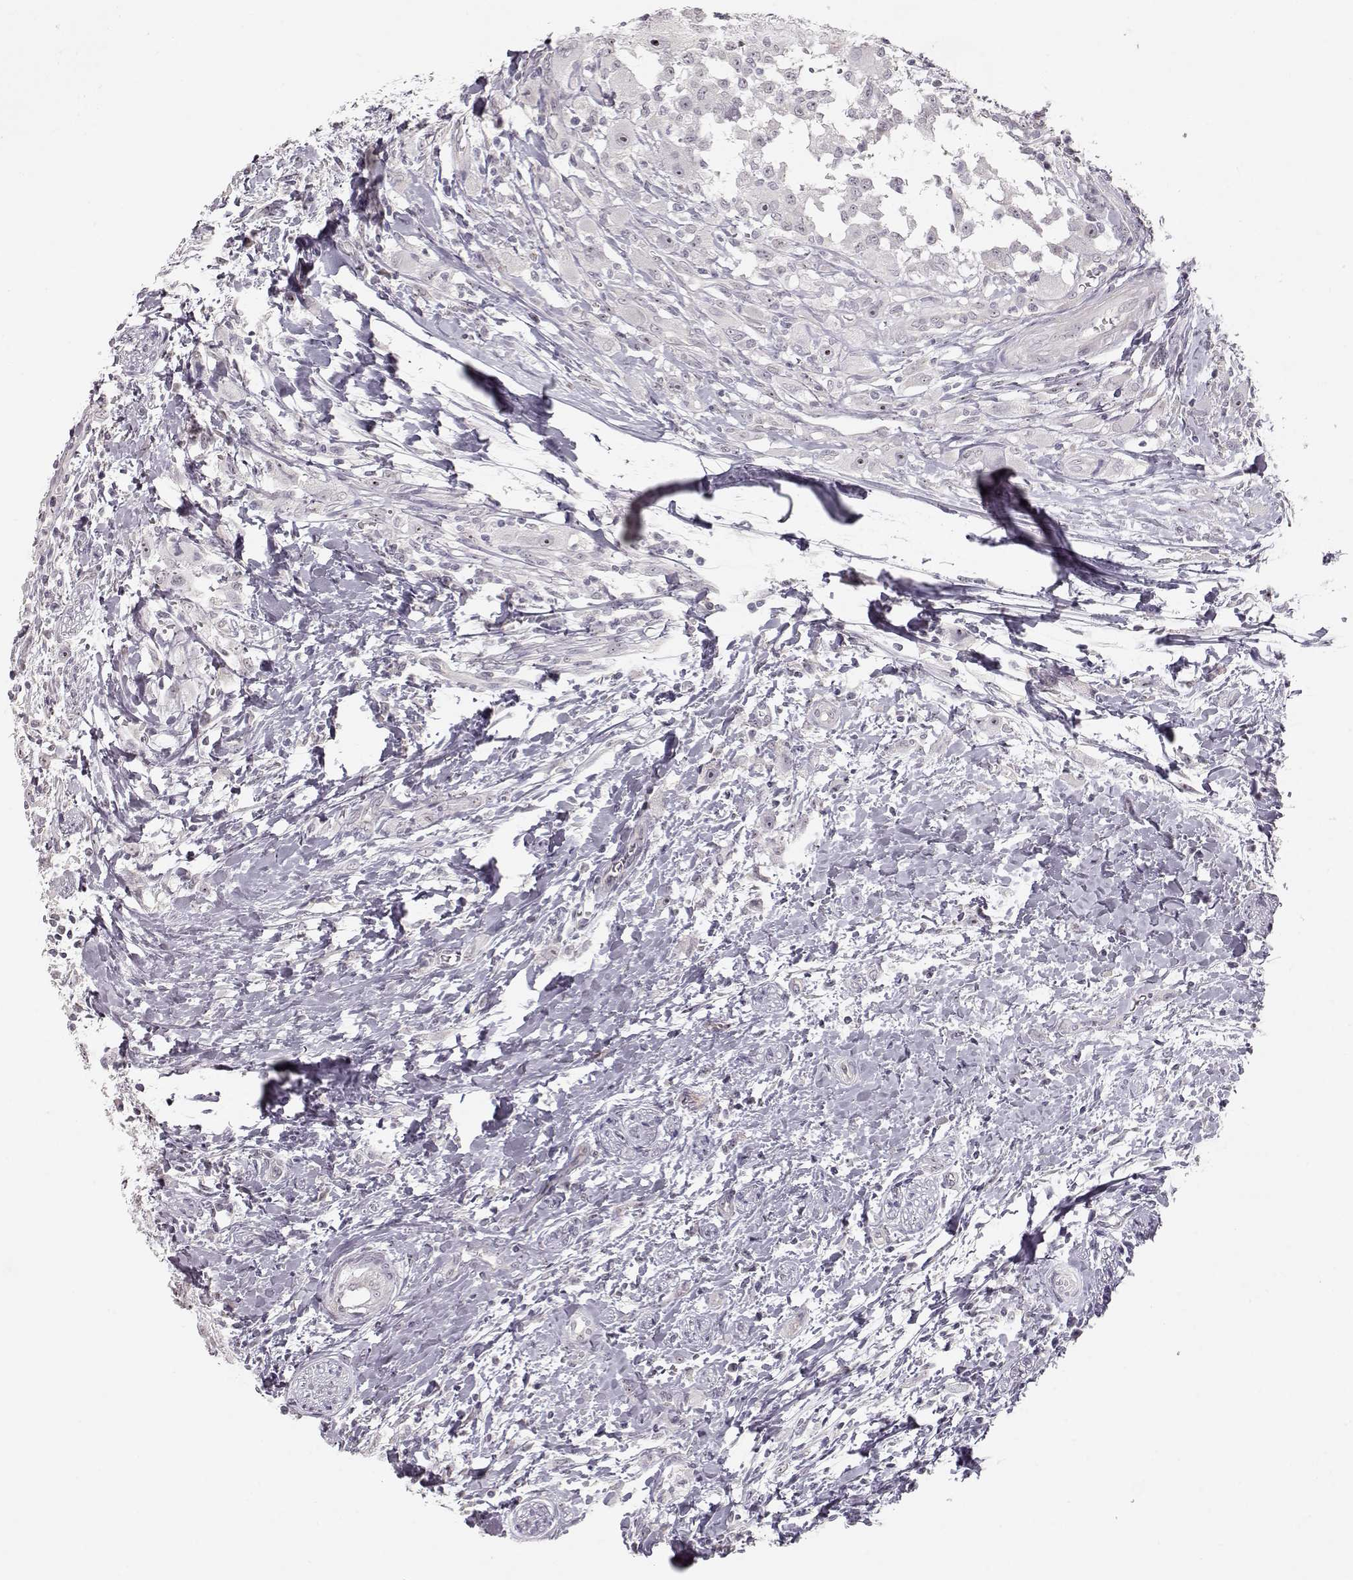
{"staining": {"intensity": "negative", "quantity": "none", "location": "none"}, "tissue": "head and neck cancer", "cell_type": "Tumor cells", "image_type": "cancer", "snomed": [{"axis": "morphology", "description": "Squamous cell carcinoma, NOS"}, {"axis": "morphology", "description": "Squamous cell carcinoma, metastatic, NOS"}, {"axis": "topography", "description": "Oral tissue"}, {"axis": "topography", "description": "Head-Neck"}], "caption": "IHC image of head and neck cancer stained for a protein (brown), which reveals no staining in tumor cells.", "gene": "FAM205A", "patient": {"sex": "female", "age": 85}}